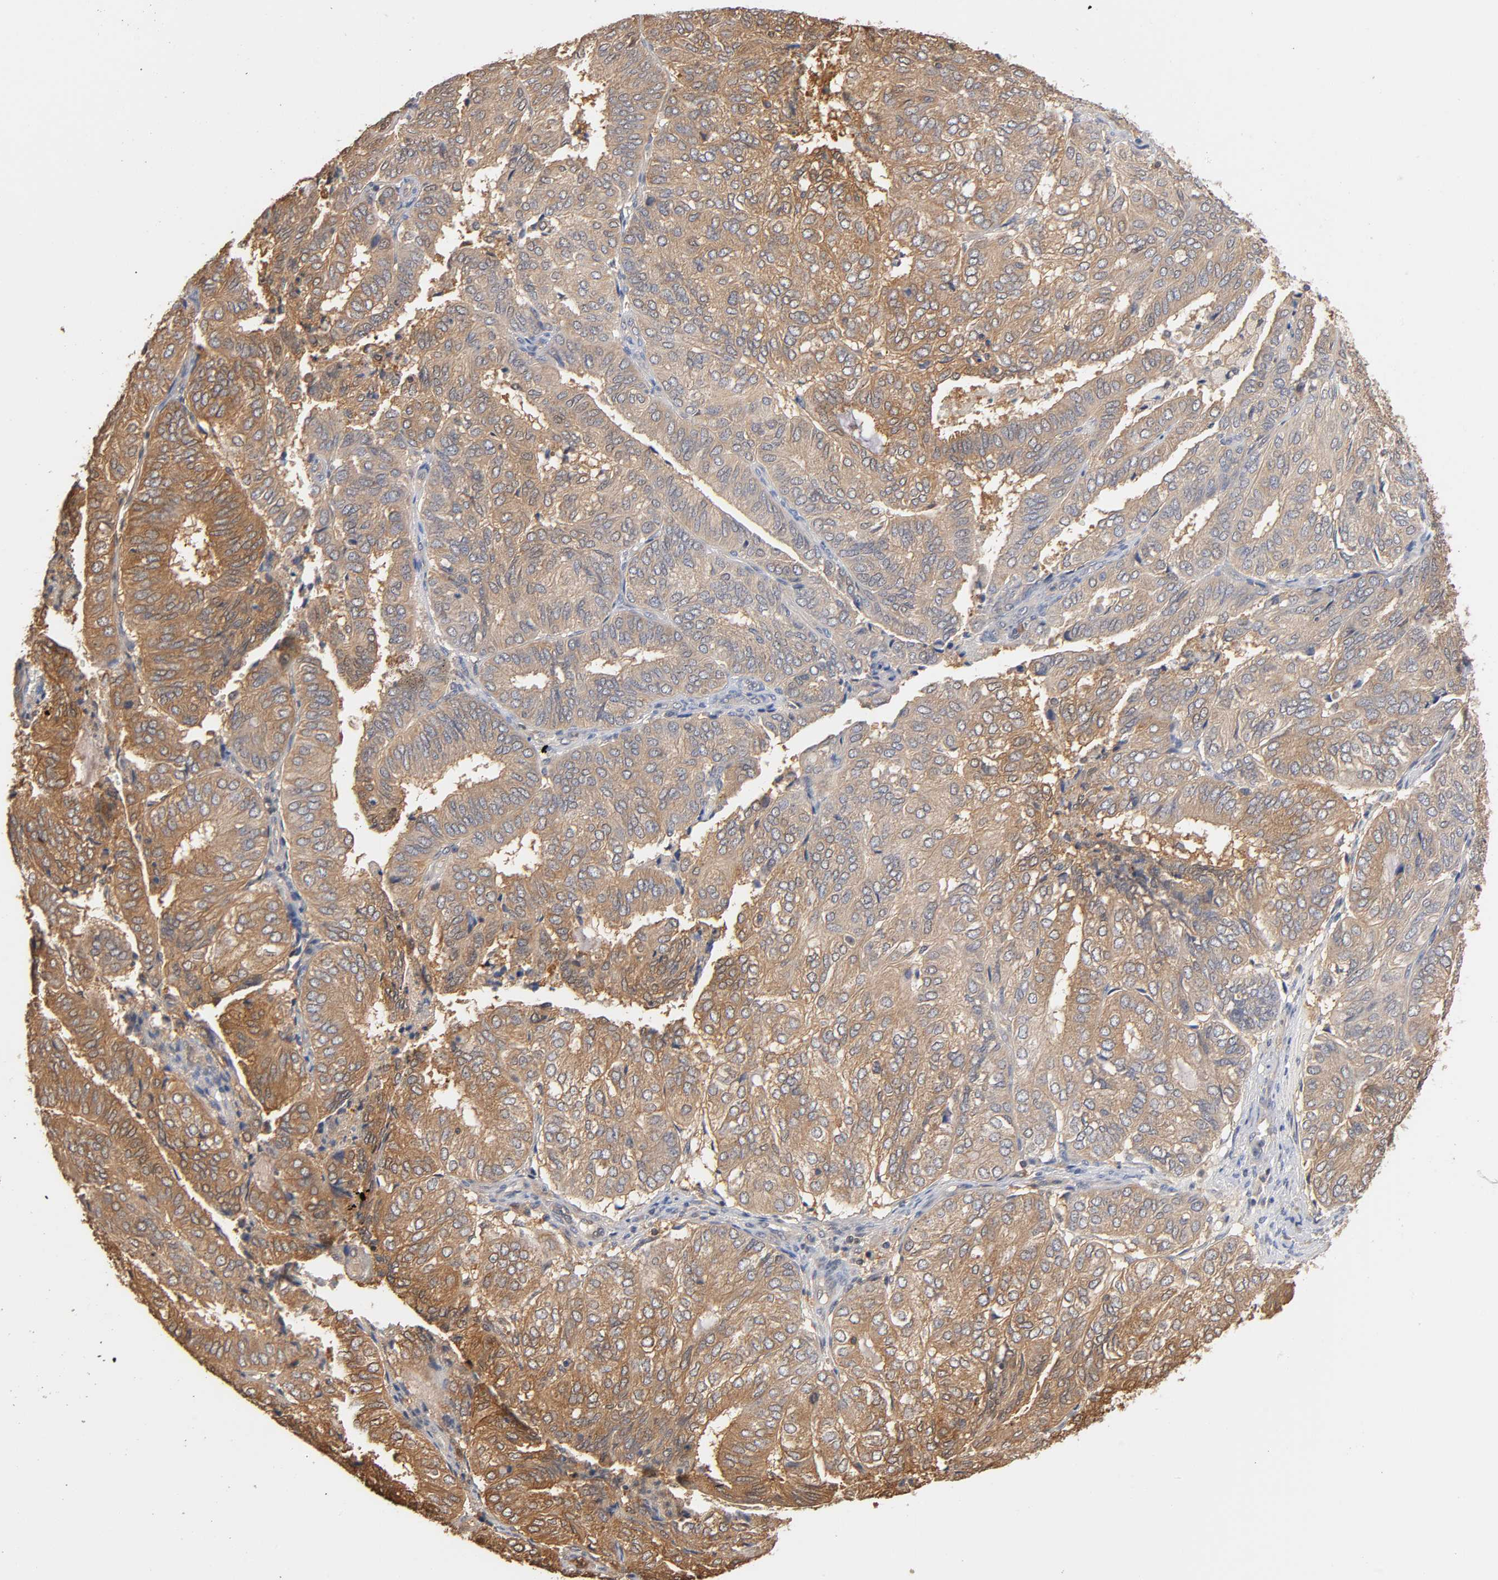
{"staining": {"intensity": "moderate", "quantity": ">75%", "location": "cytoplasmic/membranous"}, "tissue": "endometrial cancer", "cell_type": "Tumor cells", "image_type": "cancer", "snomed": [{"axis": "morphology", "description": "Adenocarcinoma, NOS"}, {"axis": "topography", "description": "Uterus"}], "caption": "The micrograph shows immunohistochemical staining of adenocarcinoma (endometrial). There is moderate cytoplasmic/membranous positivity is present in approximately >75% of tumor cells. (DAB (3,3'-diaminobenzidine) IHC with brightfield microscopy, high magnification).", "gene": "ALDOA", "patient": {"sex": "female", "age": 60}}